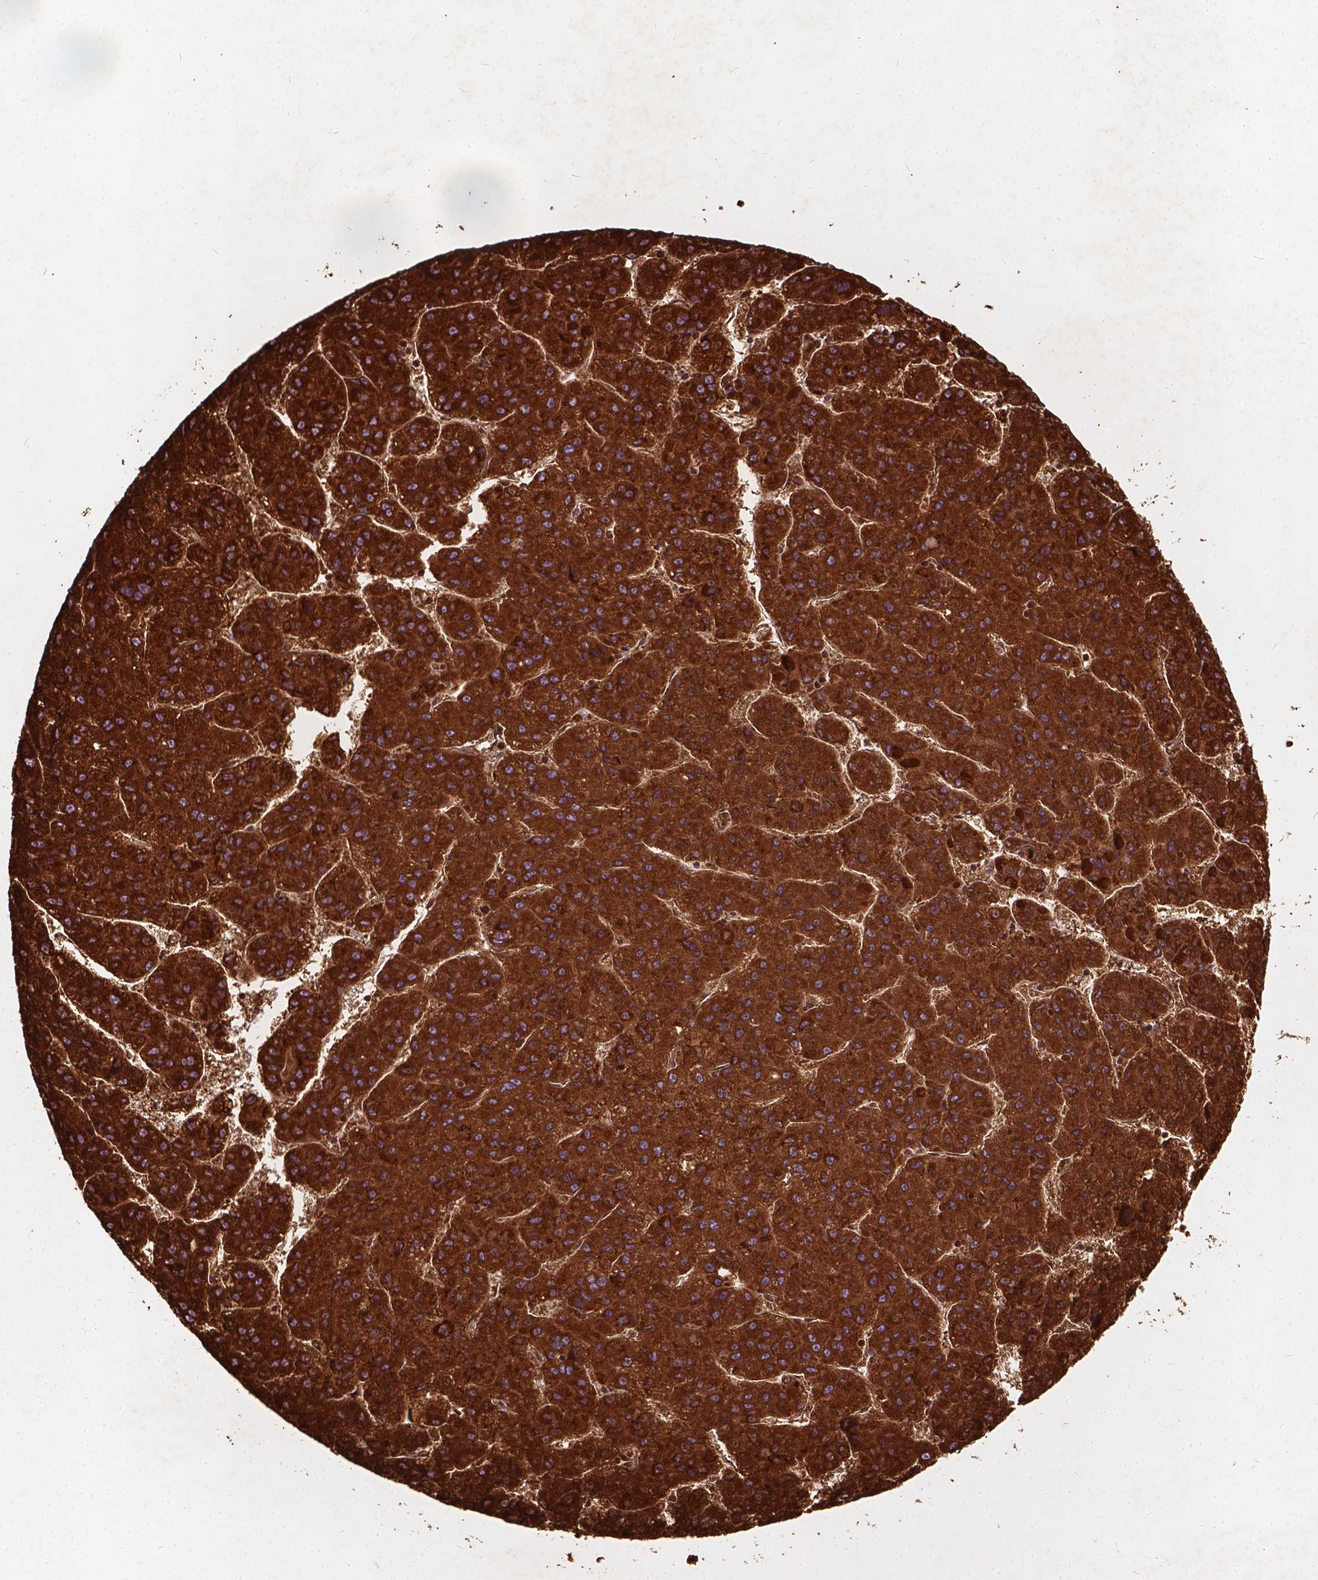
{"staining": {"intensity": "strong", "quantity": ">75%", "location": "cytoplasmic/membranous"}, "tissue": "liver cancer", "cell_type": "Tumor cells", "image_type": "cancer", "snomed": [{"axis": "morphology", "description": "Carcinoma, Hepatocellular, NOS"}, {"axis": "topography", "description": "Liver"}], "caption": "Immunohistochemistry photomicrograph of human liver cancer stained for a protein (brown), which exhibits high levels of strong cytoplasmic/membranous expression in approximately >75% of tumor cells.", "gene": "UBXN2A", "patient": {"sex": "female", "age": 82}}